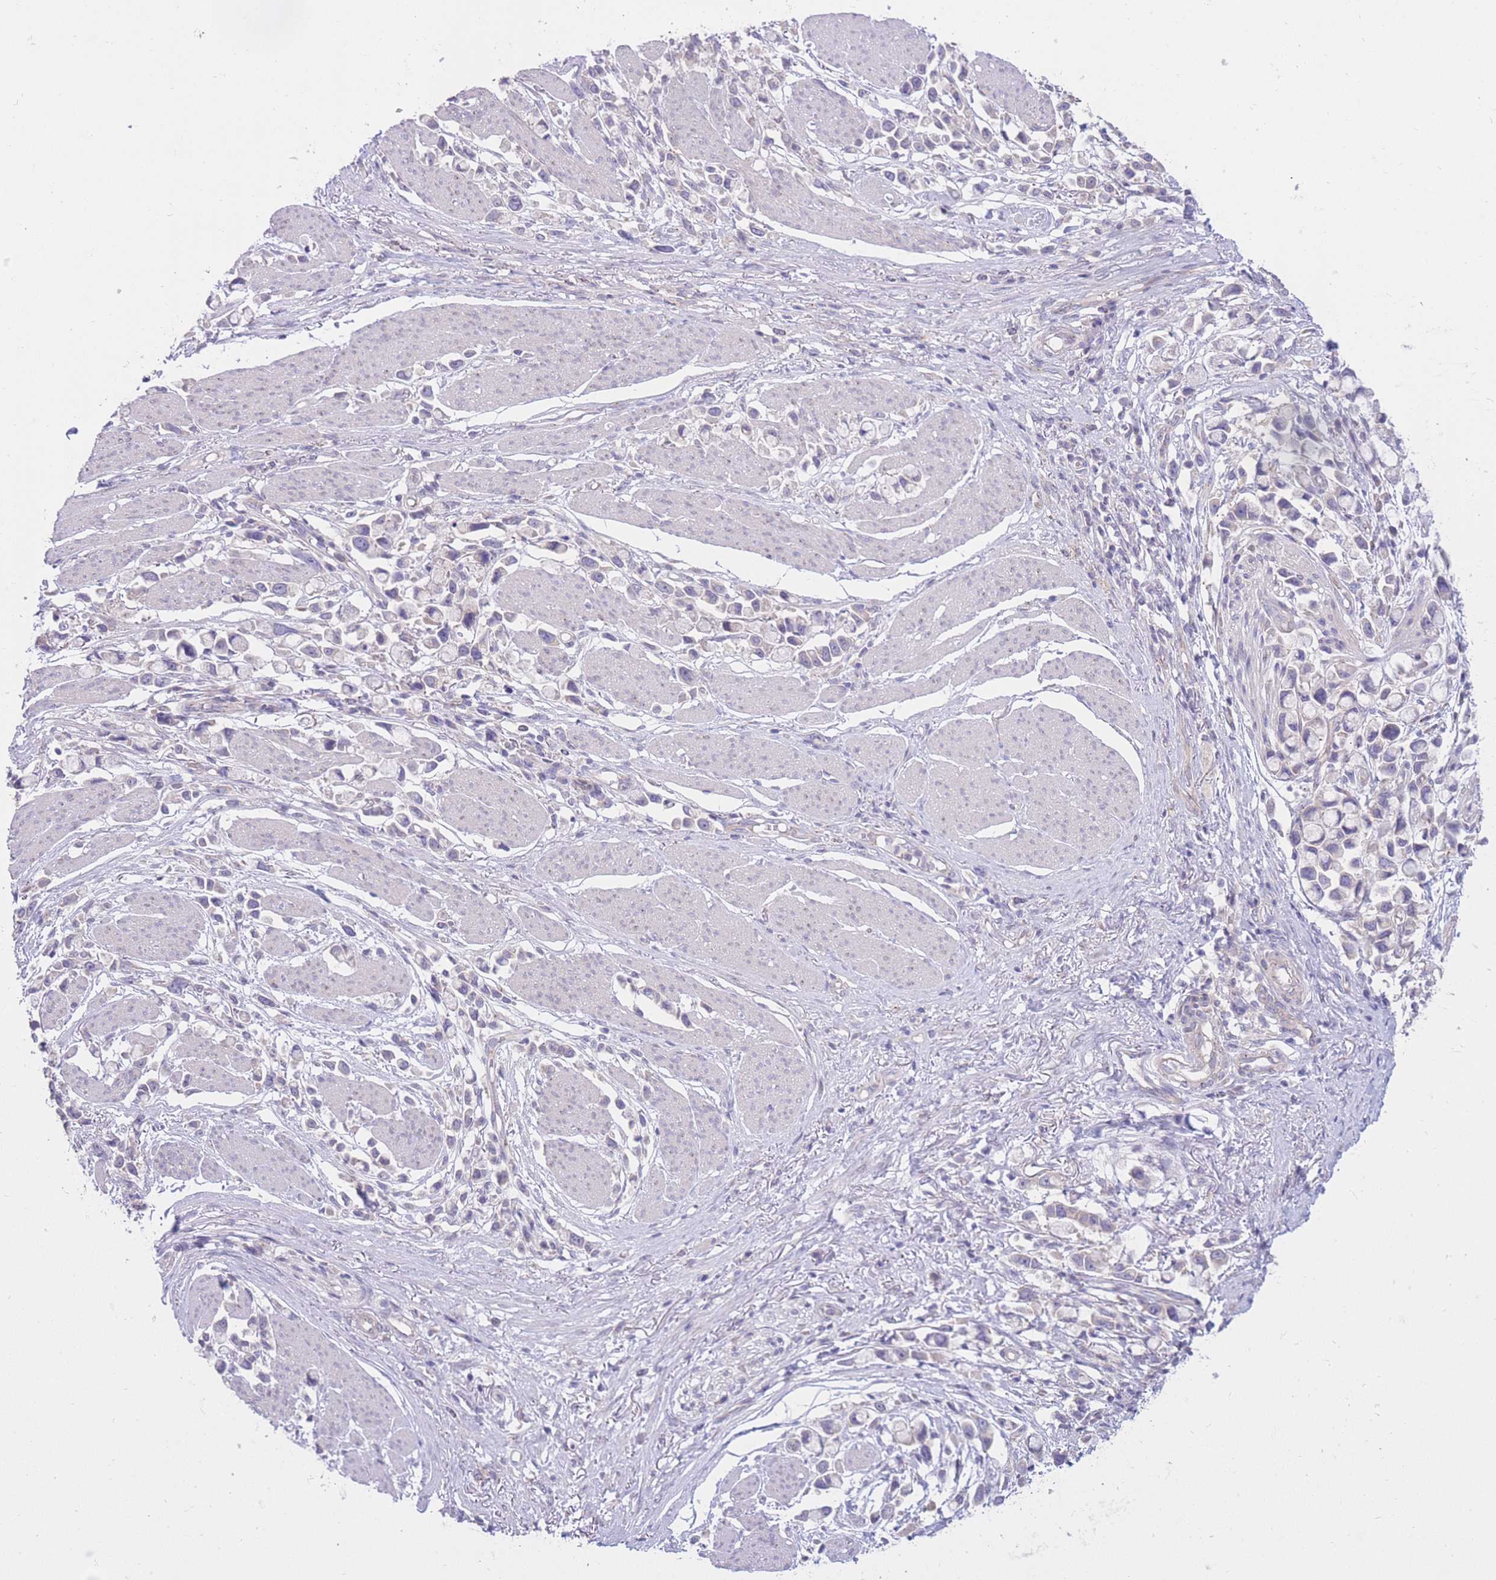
{"staining": {"intensity": "negative", "quantity": "none", "location": "none"}, "tissue": "stomach cancer", "cell_type": "Tumor cells", "image_type": "cancer", "snomed": [{"axis": "morphology", "description": "Adenocarcinoma, NOS"}, {"axis": "topography", "description": "Stomach"}], "caption": "High magnification brightfield microscopy of stomach cancer (adenocarcinoma) stained with DAB (3,3'-diaminobenzidine) (brown) and counterstained with hematoxylin (blue): tumor cells show no significant staining. (DAB (3,3'-diaminobenzidine) IHC with hematoxylin counter stain).", "gene": "ALS2CL", "patient": {"sex": "female", "age": 81}}